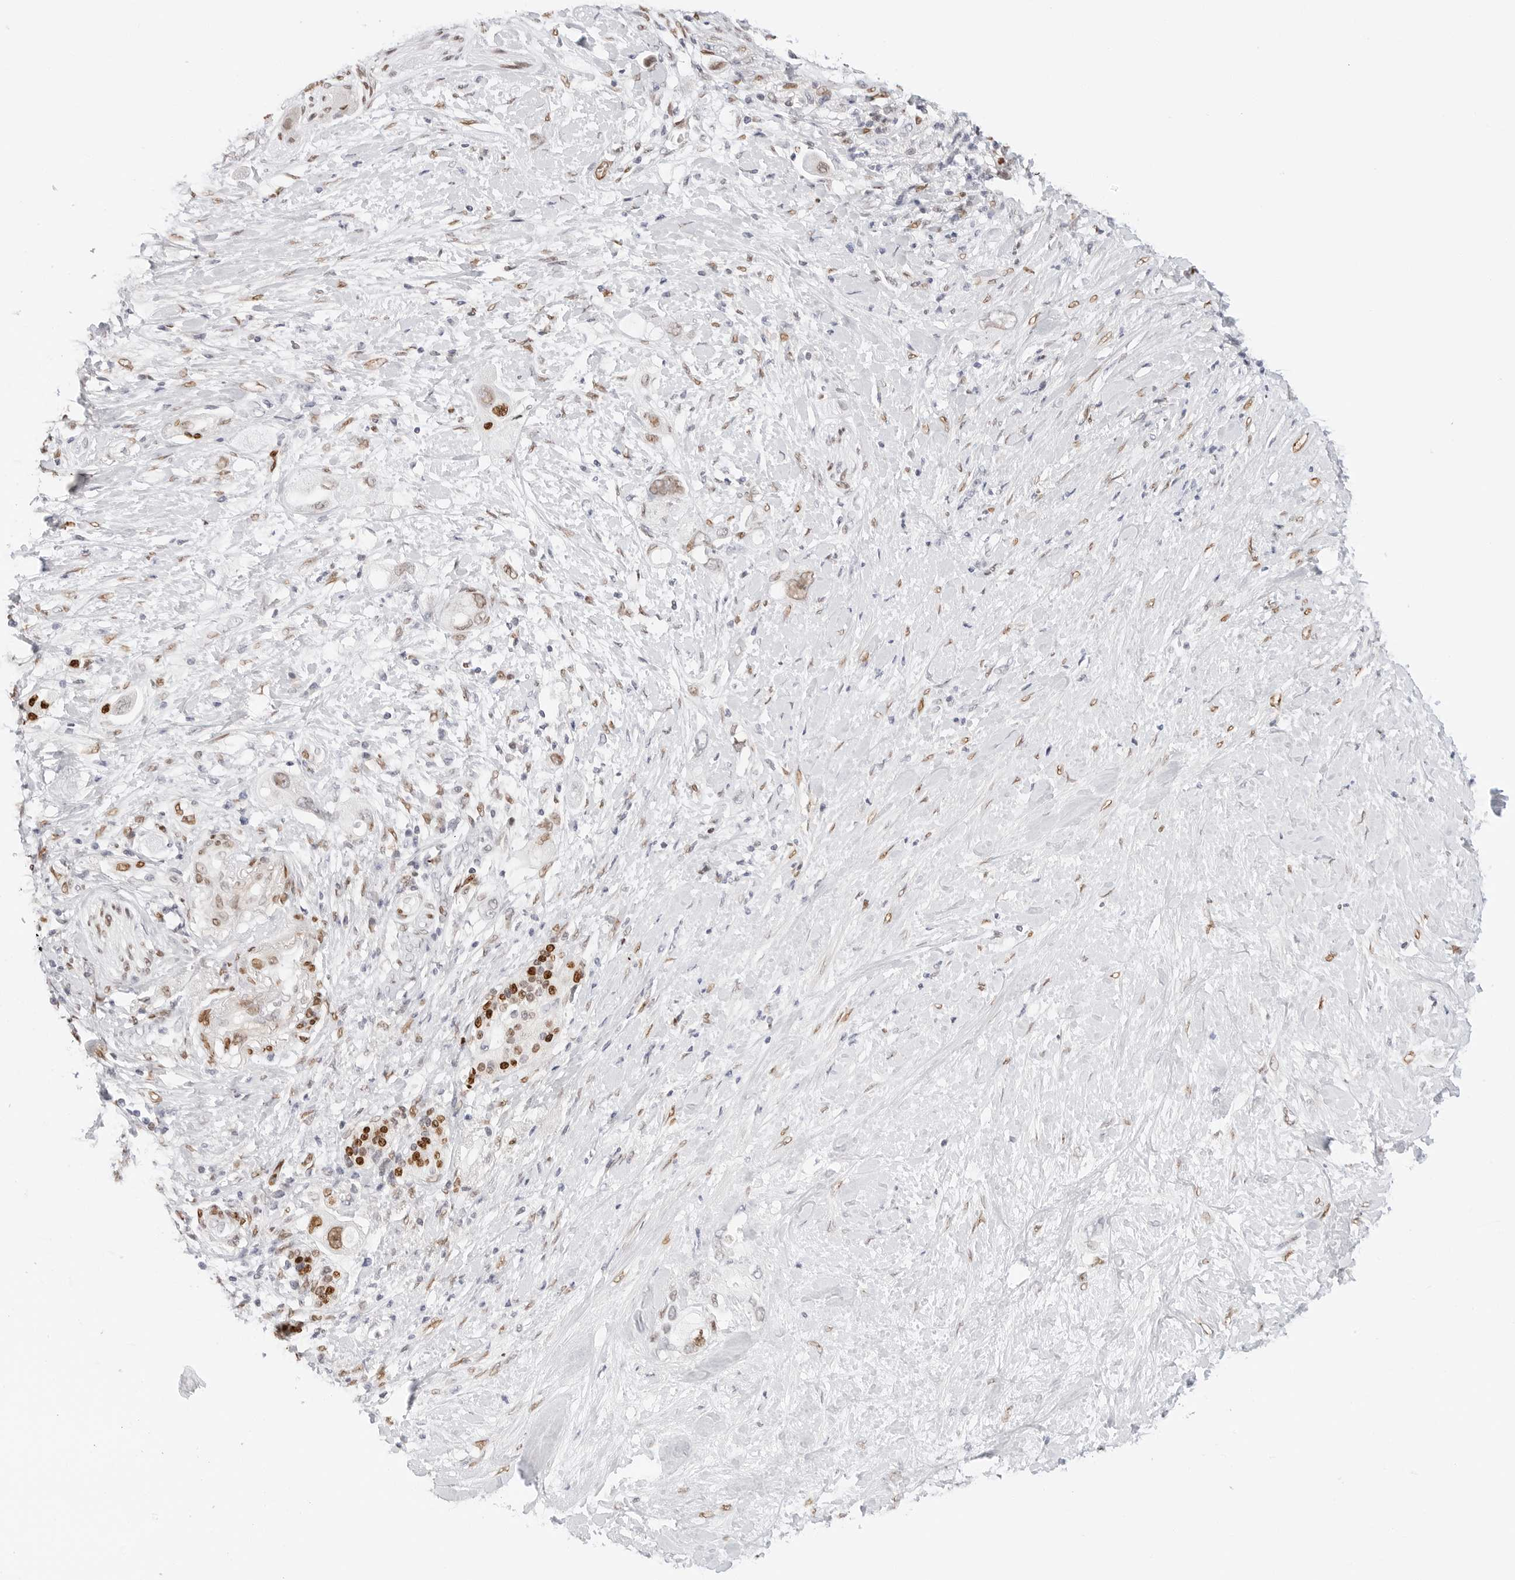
{"staining": {"intensity": "moderate", "quantity": ">75%", "location": "nuclear"}, "tissue": "pancreatic cancer", "cell_type": "Tumor cells", "image_type": "cancer", "snomed": [{"axis": "morphology", "description": "Adenocarcinoma, NOS"}, {"axis": "topography", "description": "Pancreas"}], "caption": "This is an image of IHC staining of adenocarcinoma (pancreatic), which shows moderate positivity in the nuclear of tumor cells.", "gene": "SPIDR", "patient": {"sex": "female", "age": 56}}